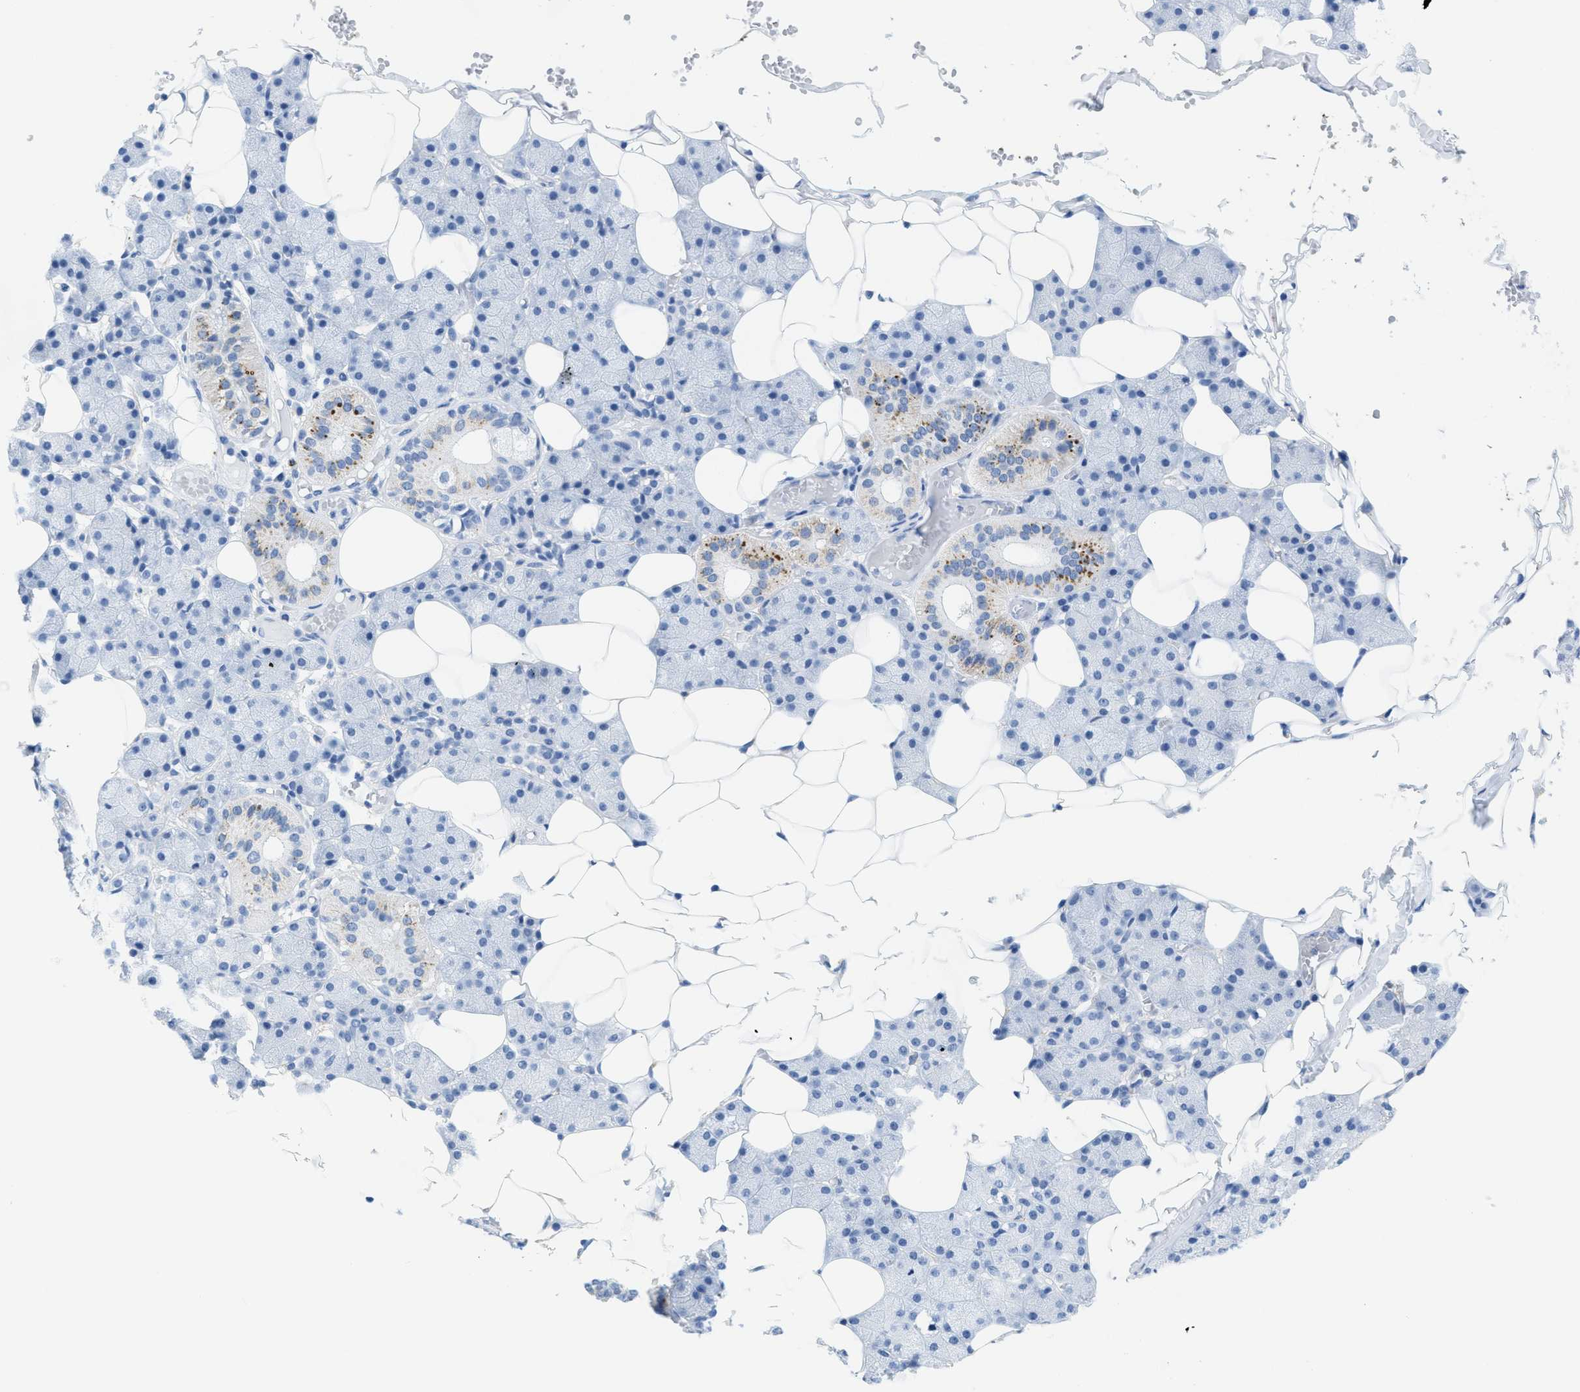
{"staining": {"intensity": "moderate", "quantity": "<25%", "location": "cytoplasmic/membranous"}, "tissue": "salivary gland", "cell_type": "Glandular cells", "image_type": "normal", "snomed": [{"axis": "morphology", "description": "Normal tissue, NOS"}, {"axis": "topography", "description": "Salivary gland"}], "caption": "Immunohistochemistry photomicrograph of unremarkable salivary gland: salivary gland stained using immunohistochemistry (IHC) reveals low levels of moderate protein expression localized specifically in the cytoplasmic/membranous of glandular cells, appearing as a cytoplasmic/membranous brown color.", "gene": "WDR4", "patient": {"sex": "female", "age": 33}}